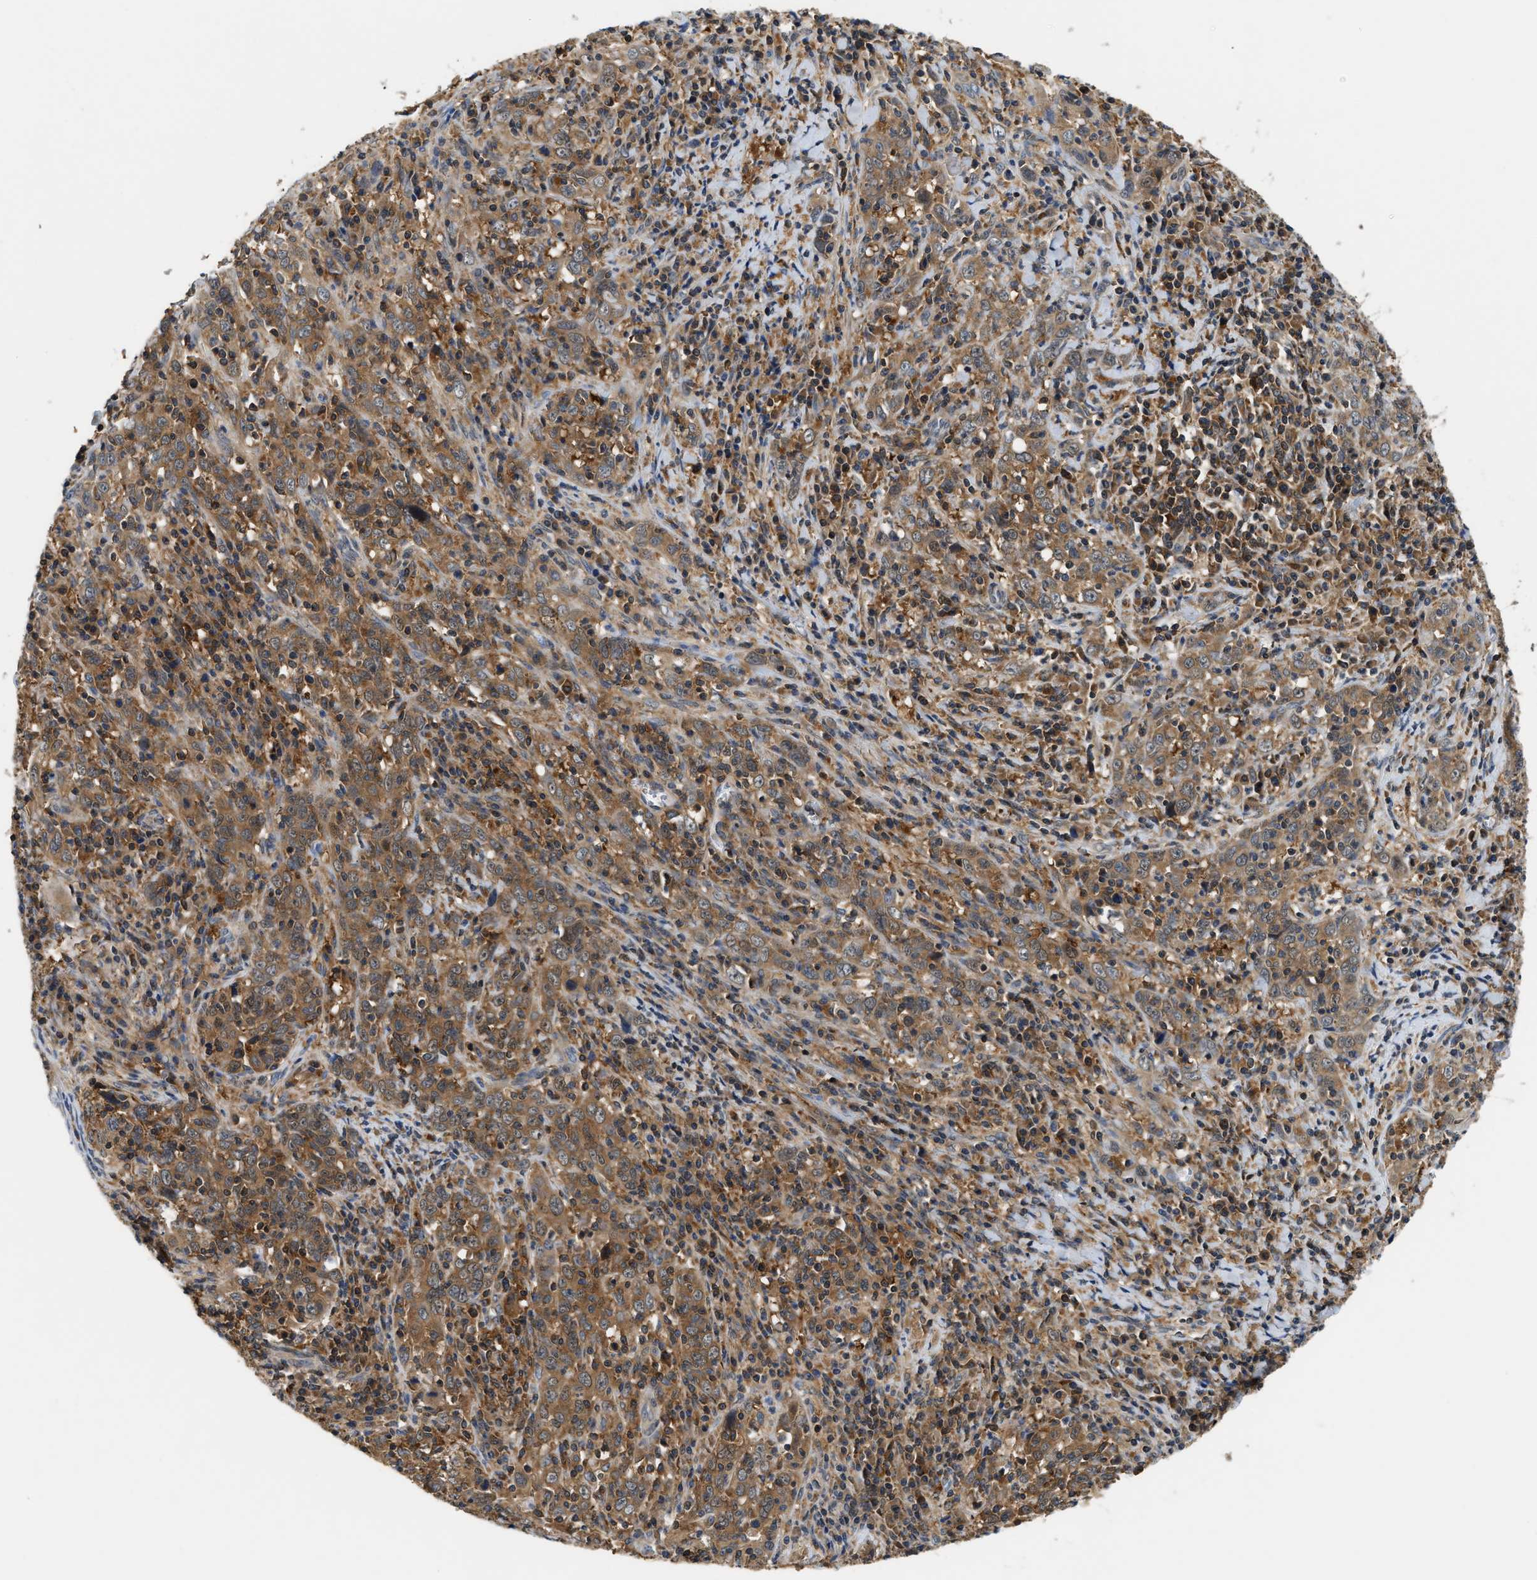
{"staining": {"intensity": "moderate", "quantity": ">75%", "location": "cytoplasmic/membranous"}, "tissue": "cervical cancer", "cell_type": "Tumor cells", "image_type": "cancer", "snomed": [{"axis": "morphology", "description": "Squamous cell carcinoma, NOS"}, {"axis": "topography", "description": "Cervix"}], "caption": "Cervical squamous cell carcinoma stained for a protein demonstrates moderate cytoplasmic/membranous positivity in tumor cells. (IHC, brightfield microscopy, high magnification).", "gene": "CCM2", "patient": {"sex": "female", "age": 46}}